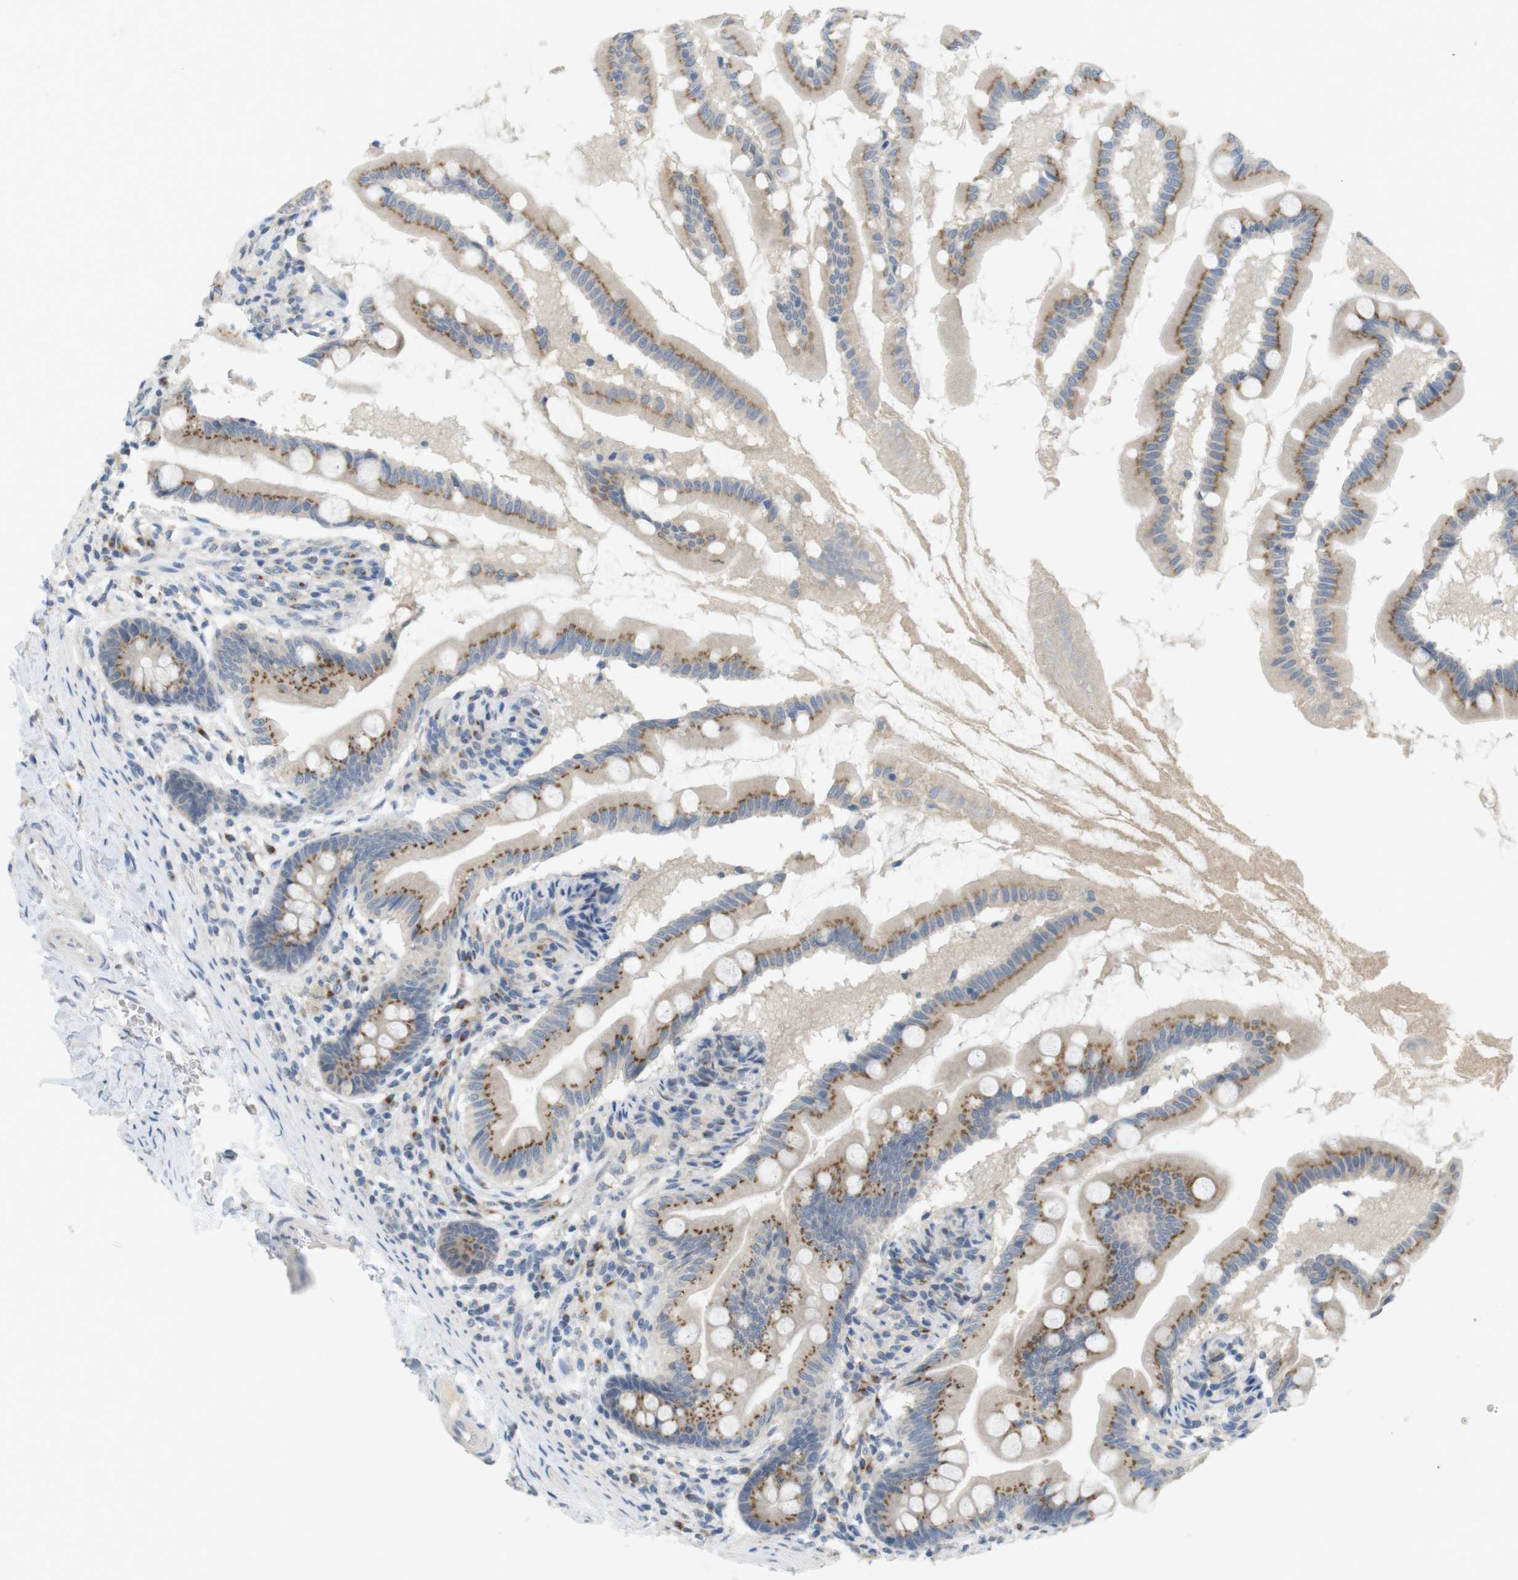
{"staining": {"intensity": "moderate", "quantity": ">75%", "location": "cytoplasmic/membranous"}, "tissue": "small intestine", "cell_type": "Glandular cells", "image_type": "normal", "snomed": [{"axis": "morphology", "description": "Normal tissue, NOS"}, {"axis": "topography", "description": "Small intestine"}], "caption": "A high-resolution photomicrograph shows immunohistochemistry (IHC) staining of unremarkable small intestine, which shows moderate cytoplasmic/membranous staining in approximately >75% of glandular cells.", "gene": "YIPF3", "patient": {"sex": "female", "age": 56}}